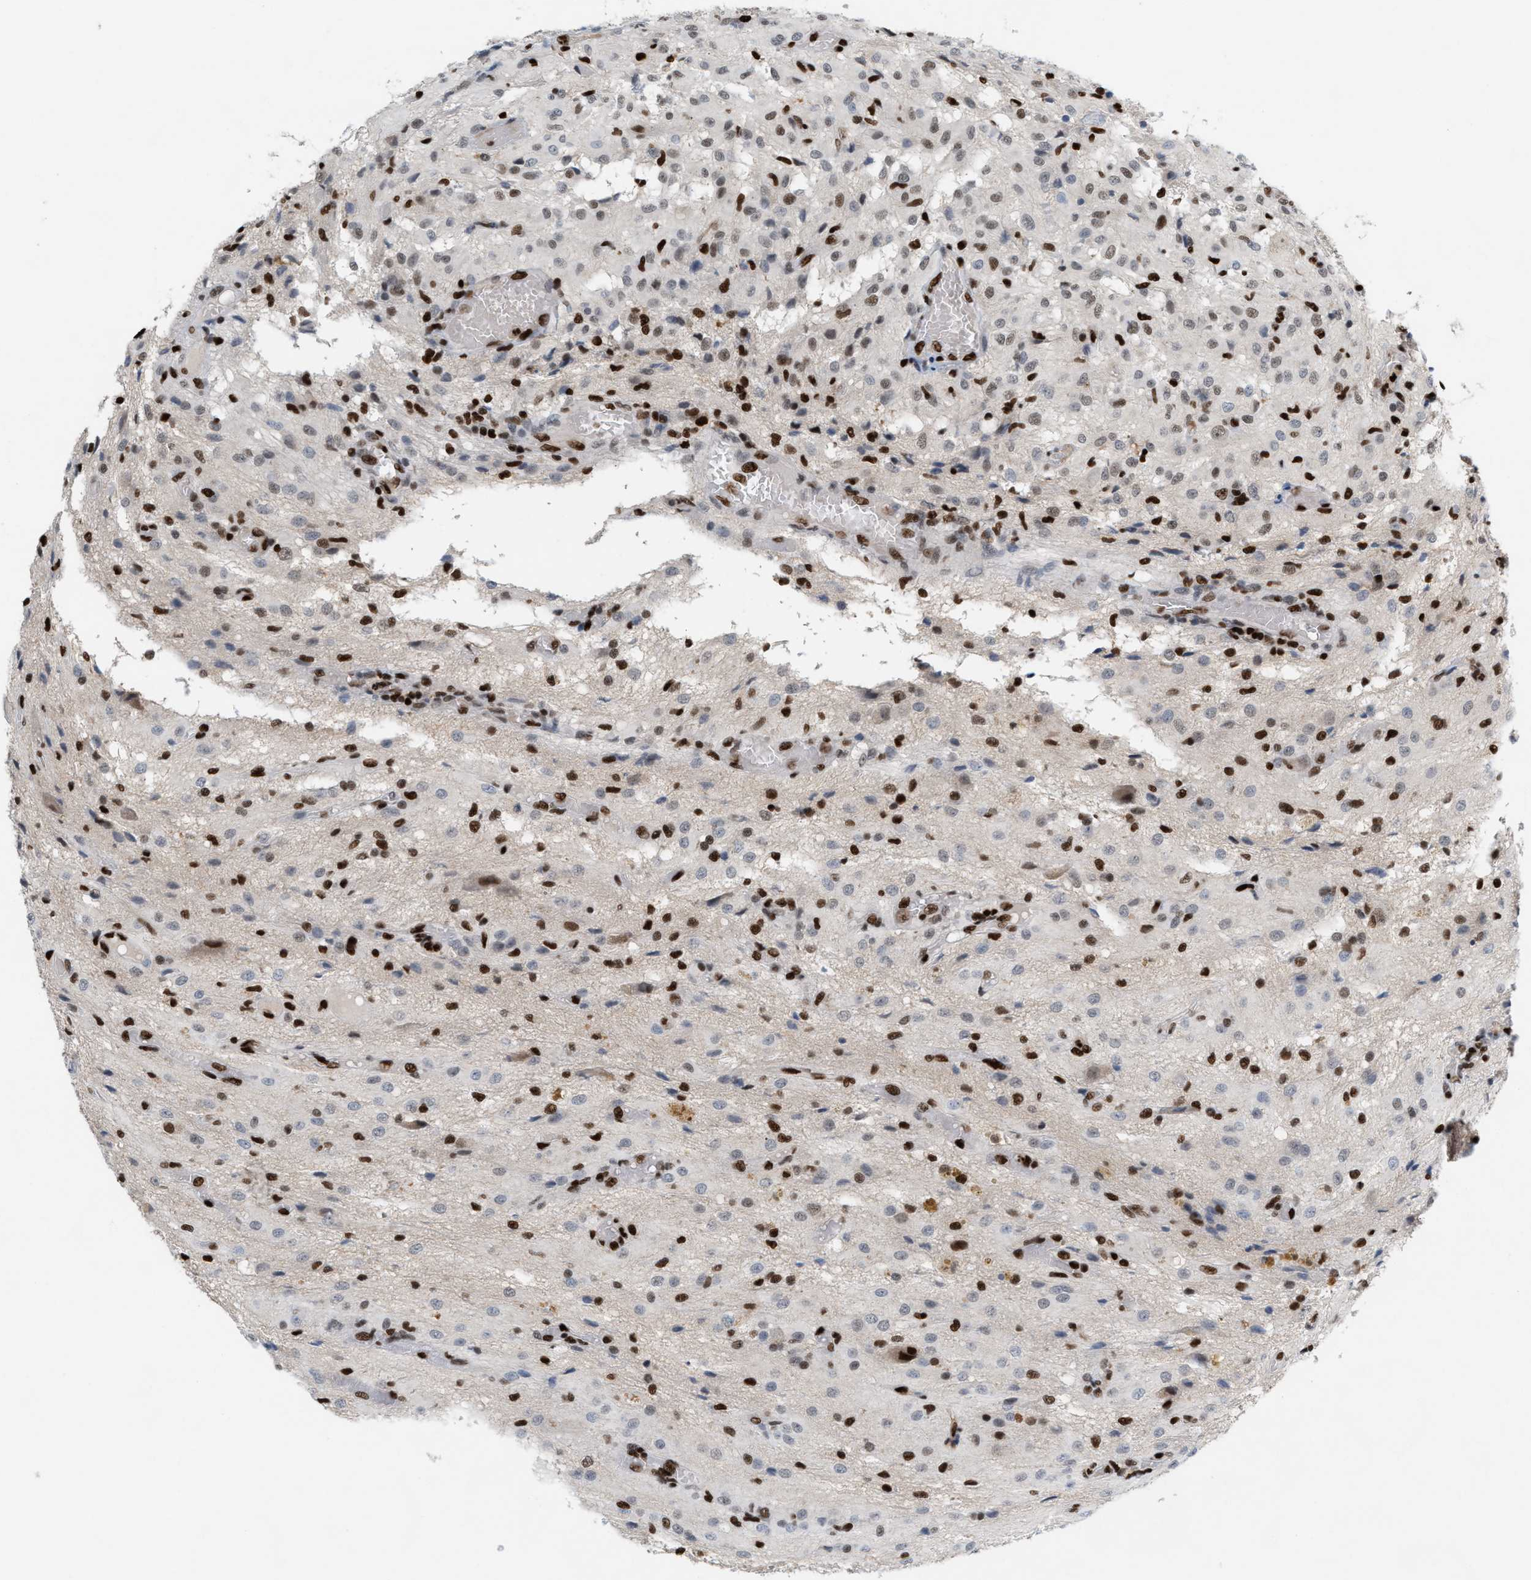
{"staining": {"intensity": "strong", "quantity": "25%-75%", "location": "nuclear"}, "tissue": "glioma", "cell_type": "Tumor cells", "image_type": "cancer", "snomed": [{"axis": "morphology", "description": "Glioma, malignant, High grade"}, {"axis": "topography", "description": "Brain"}], "caption": "About 25%-75% of tumor cells in glioma show strong nuclear protein positivity as visualized by brown immunohistochemical staining.", "gene": "RNASEK-C17orf49", "patient": {"sex": "female", "age": 59}}